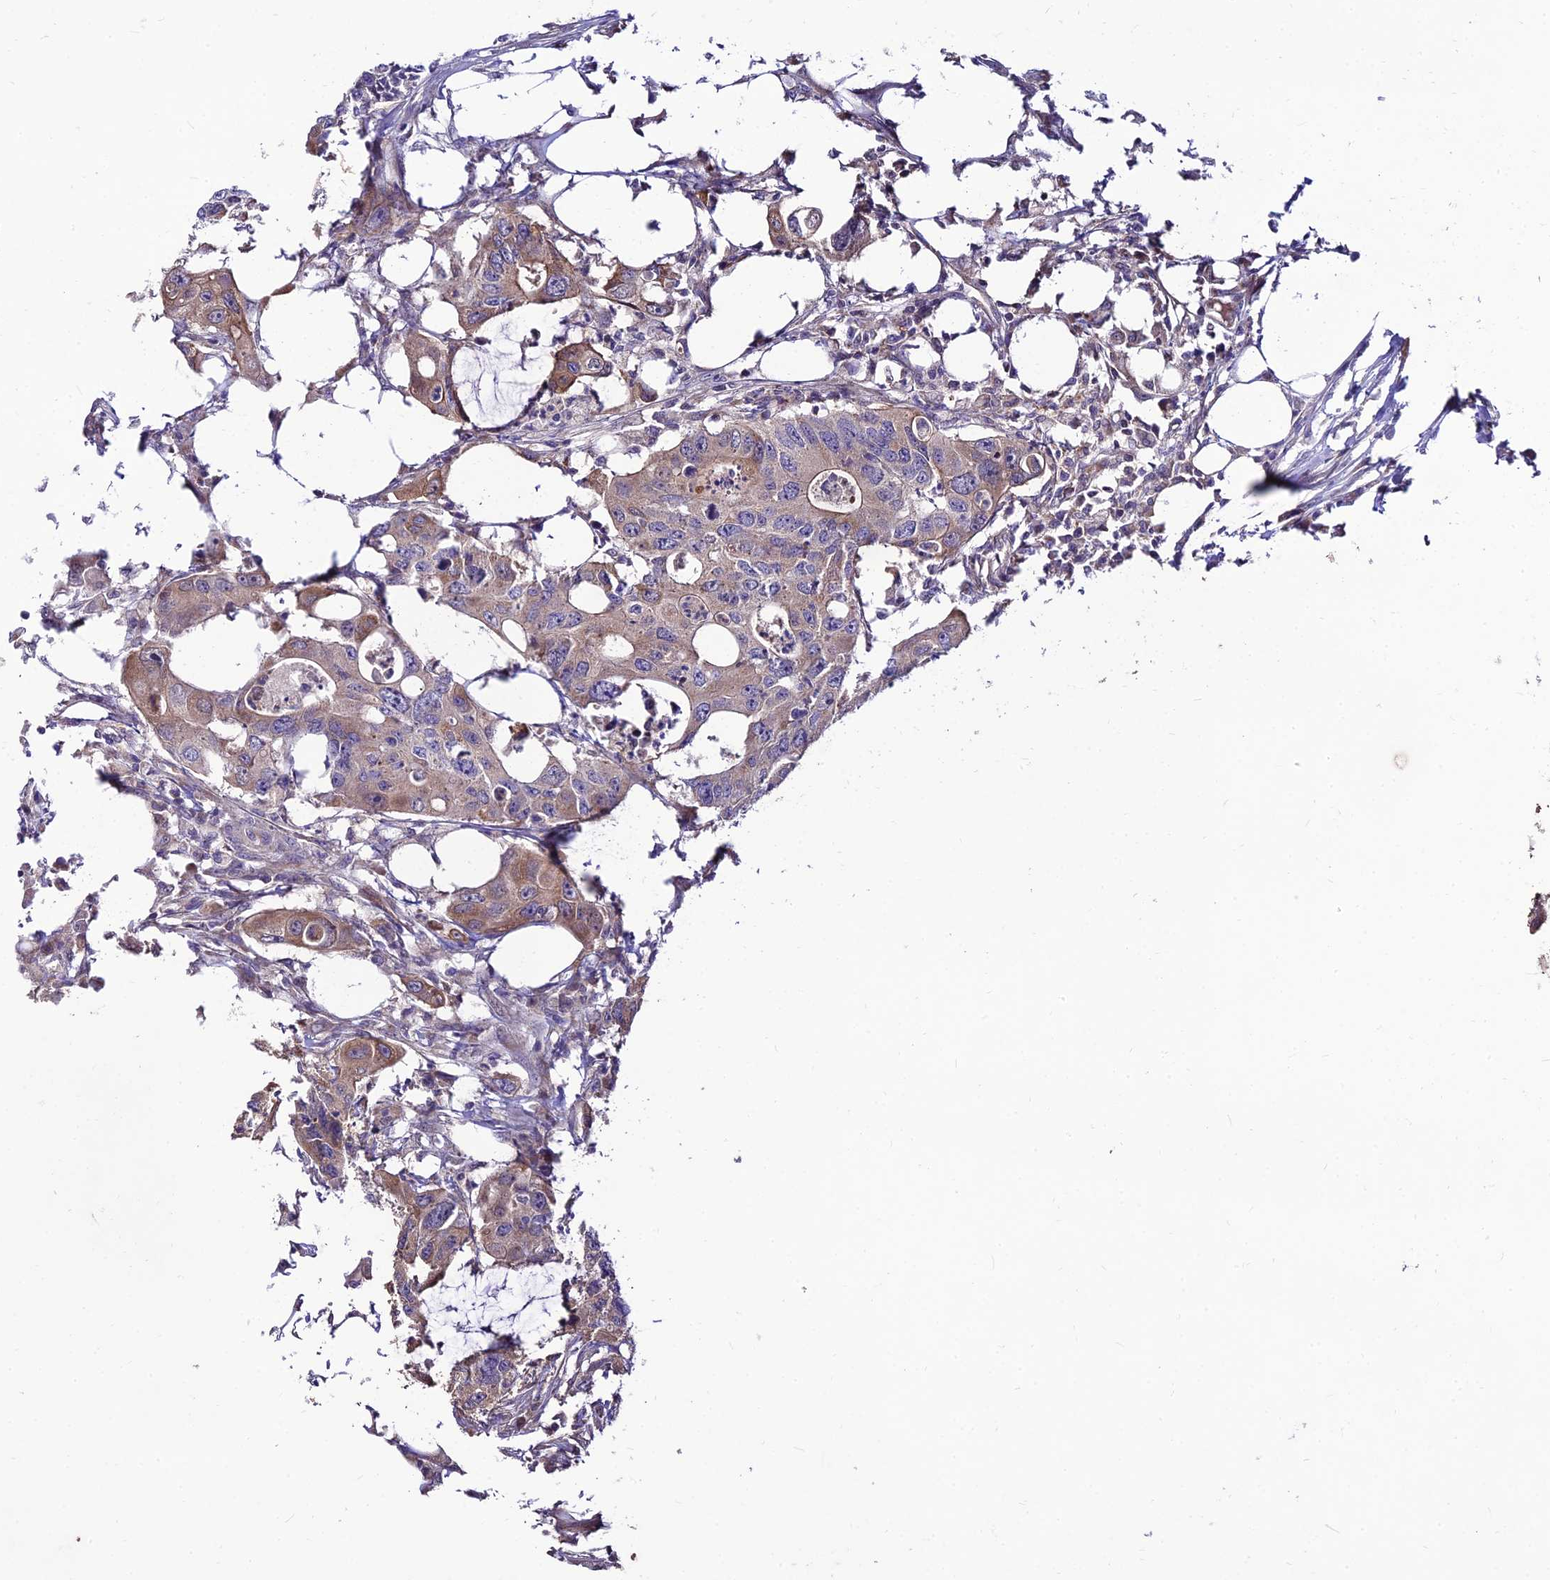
{"staining": {"intensity": "moderate", "quantity": "<25%", "location": "cytoplasmic/membranous"}, "tissue": "colorectal cancer", "cell_type": "Tumor cells", "image_type": "cancer", "snomed": [{"axis": "morphology", "description": "Adenocarcinoma, NOS"}, {"axis": "topography", "description": "Colon"}], "caption": "IHC micrograph of neoplastic tissue: colorectal cancer stained using immunohistochemistry shows low levels of moderate protein expression localized specifically in the cytoplasmic/membranous of tumor cells, appearing as a cytoplasmic/membranous brown color.", "gene": "C6orf132", "patient": {"sex": "male", "age": 71}}